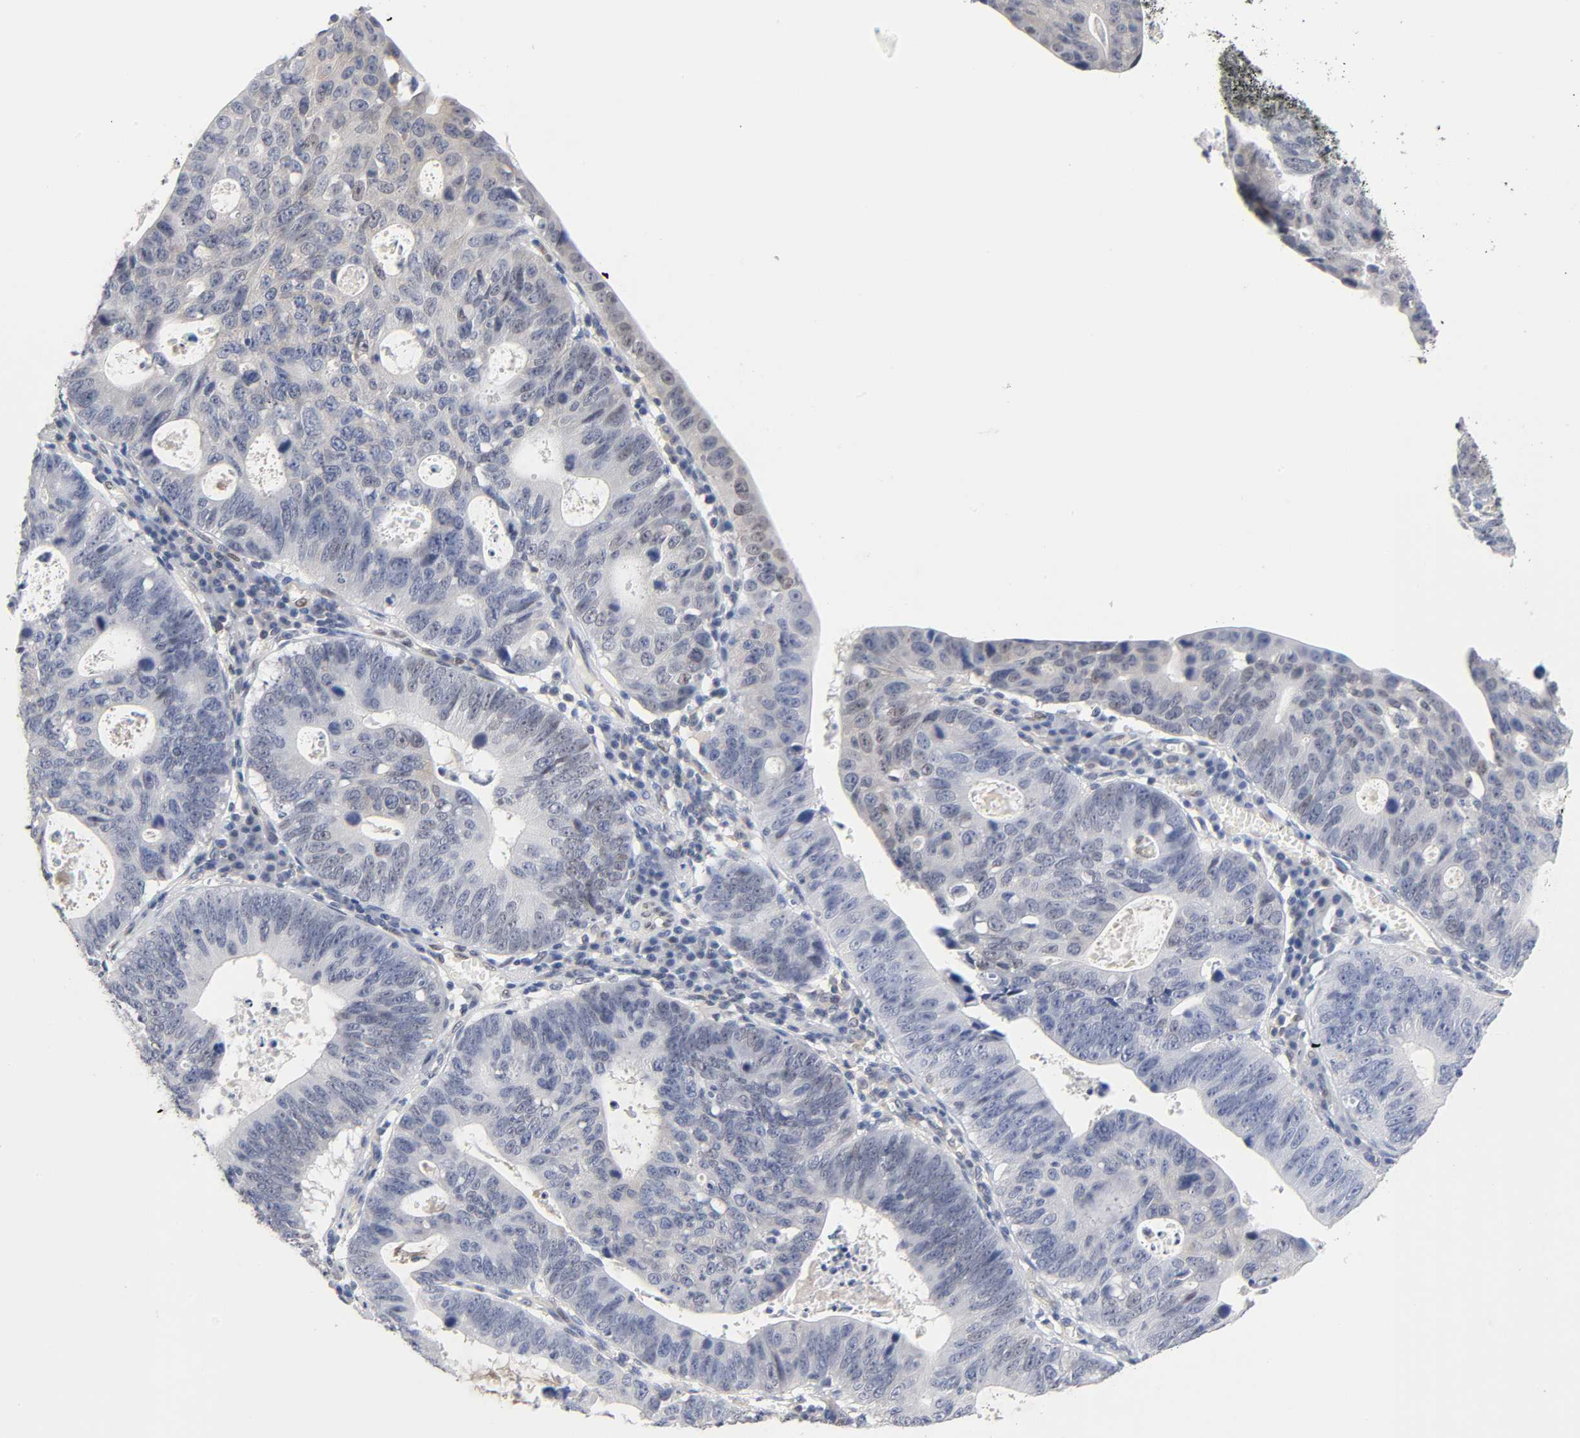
{"staining": {"intensity": "negative", "quantity": "none", "location": "none"}, "tissue": "stomach cancer", "cell_type": "Tumor cells", "image_type": "cancer", "snomed": [{"axis": "morphology", "description": "Adenocarcinoma, NOS"}, {"axis": "topography", "description": "Stomach"}], "caption": "The photomicrograph demonstrates no significant positivity in tumor cells of adenocarcinoma (stomach).", "gene": "NFATC1", "patient": {"sex": "male", "age": 59}}